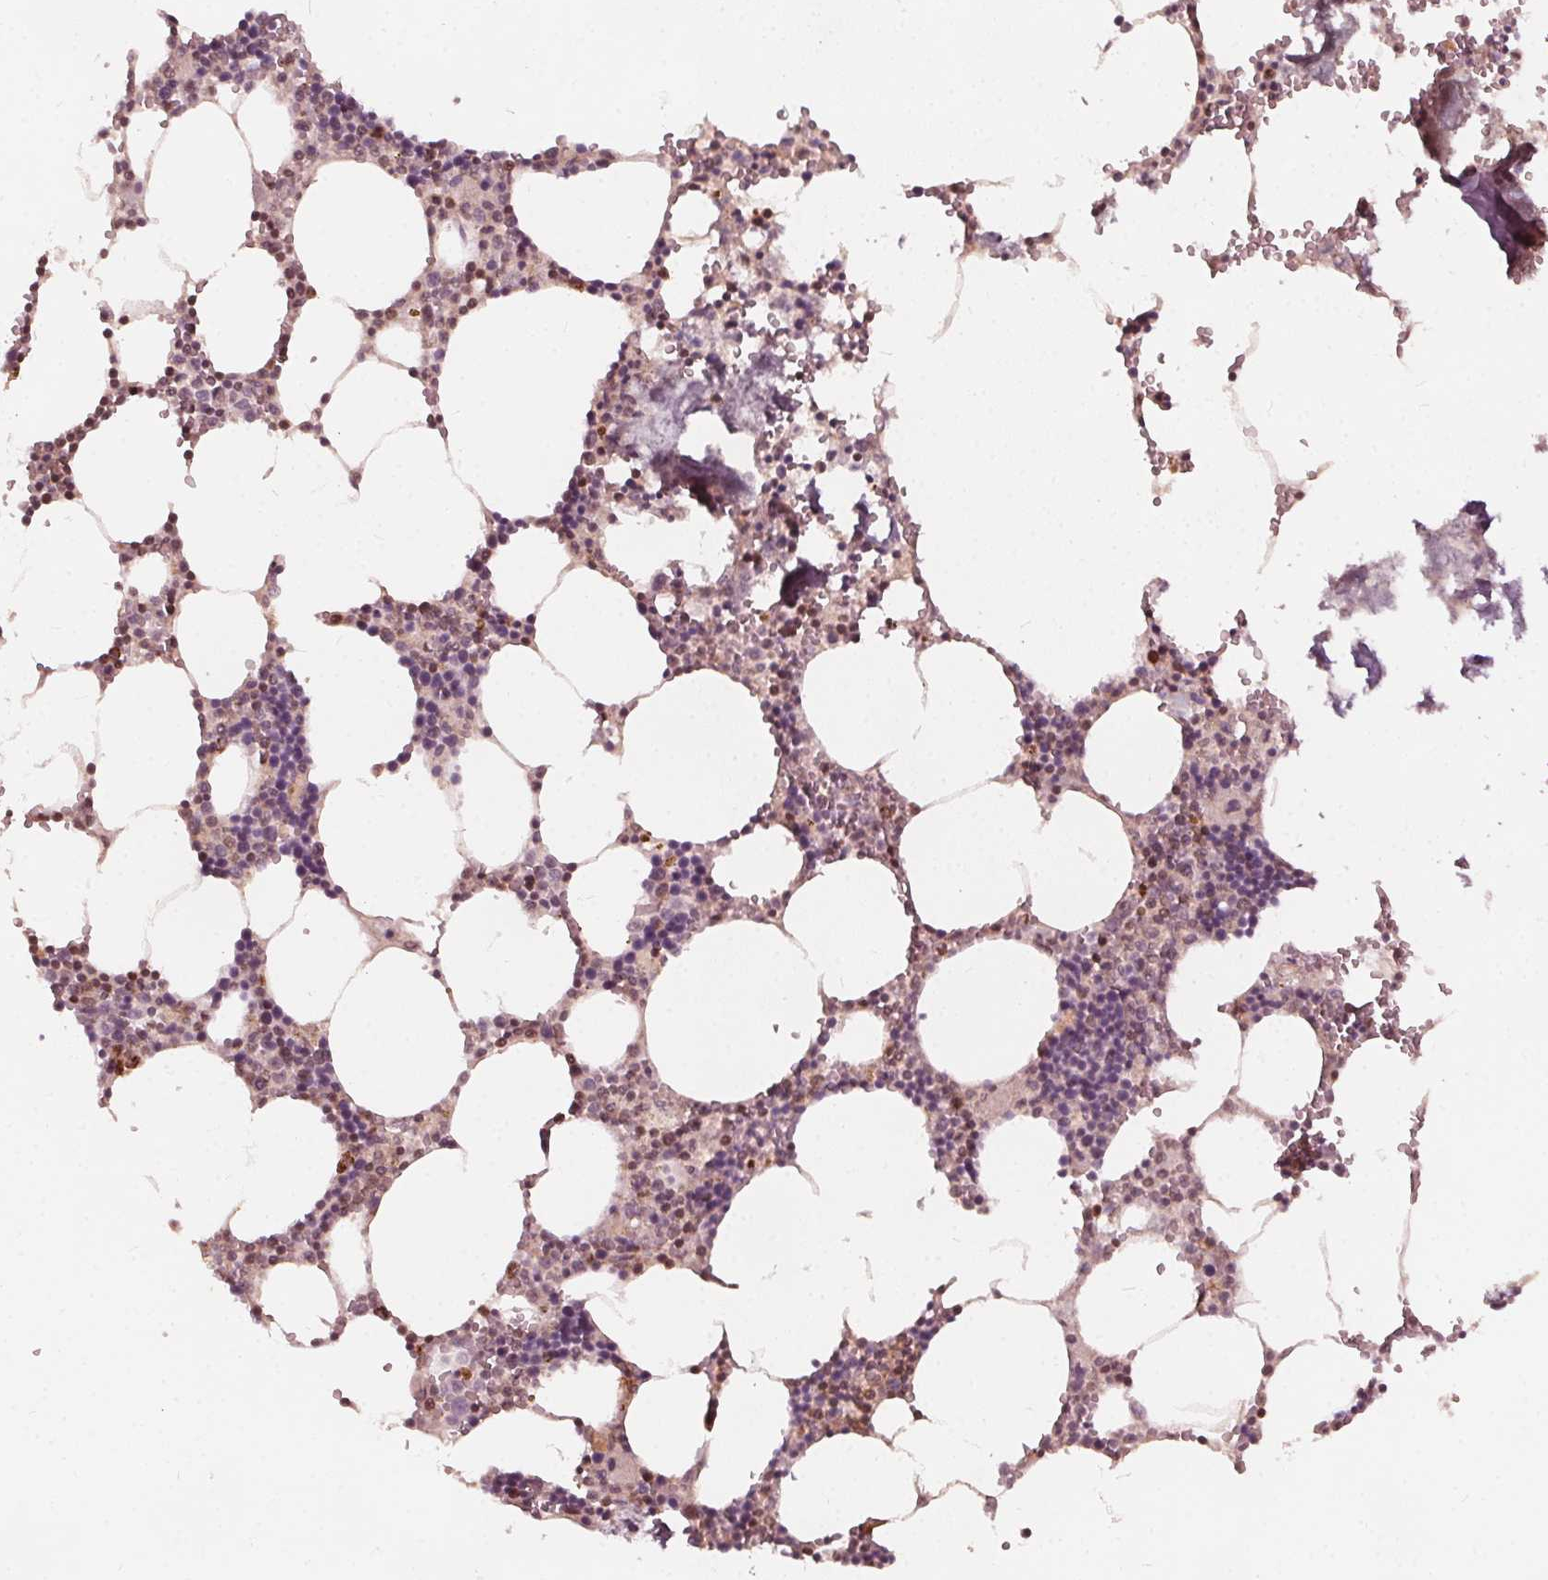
{"staining": {"intensity": "strong", "quantity": "25%-75%", "location": "cytoplasmic/membranous,nuclear"}, "tissue": "bone marrow", "cell_type": "Hematopoietic cells", "image_type": "normal", "snomed": [{"axis": "morphology", "description": "Normal tissue, NOS"}, {"axis": "topography", "description": "Bone marrow"}], "caption": "An immunohistochemistry micrograph of normal tissue is shown. Protein staining in brown labels strong cytoplasmic/membranous,nuclear positivity in bone marrow within hematopoietic cells. (DAB IHC with brightfield microscopy, high magnification).", "gene": "AIP", "patient": {"sex": "male", "age": 54}}